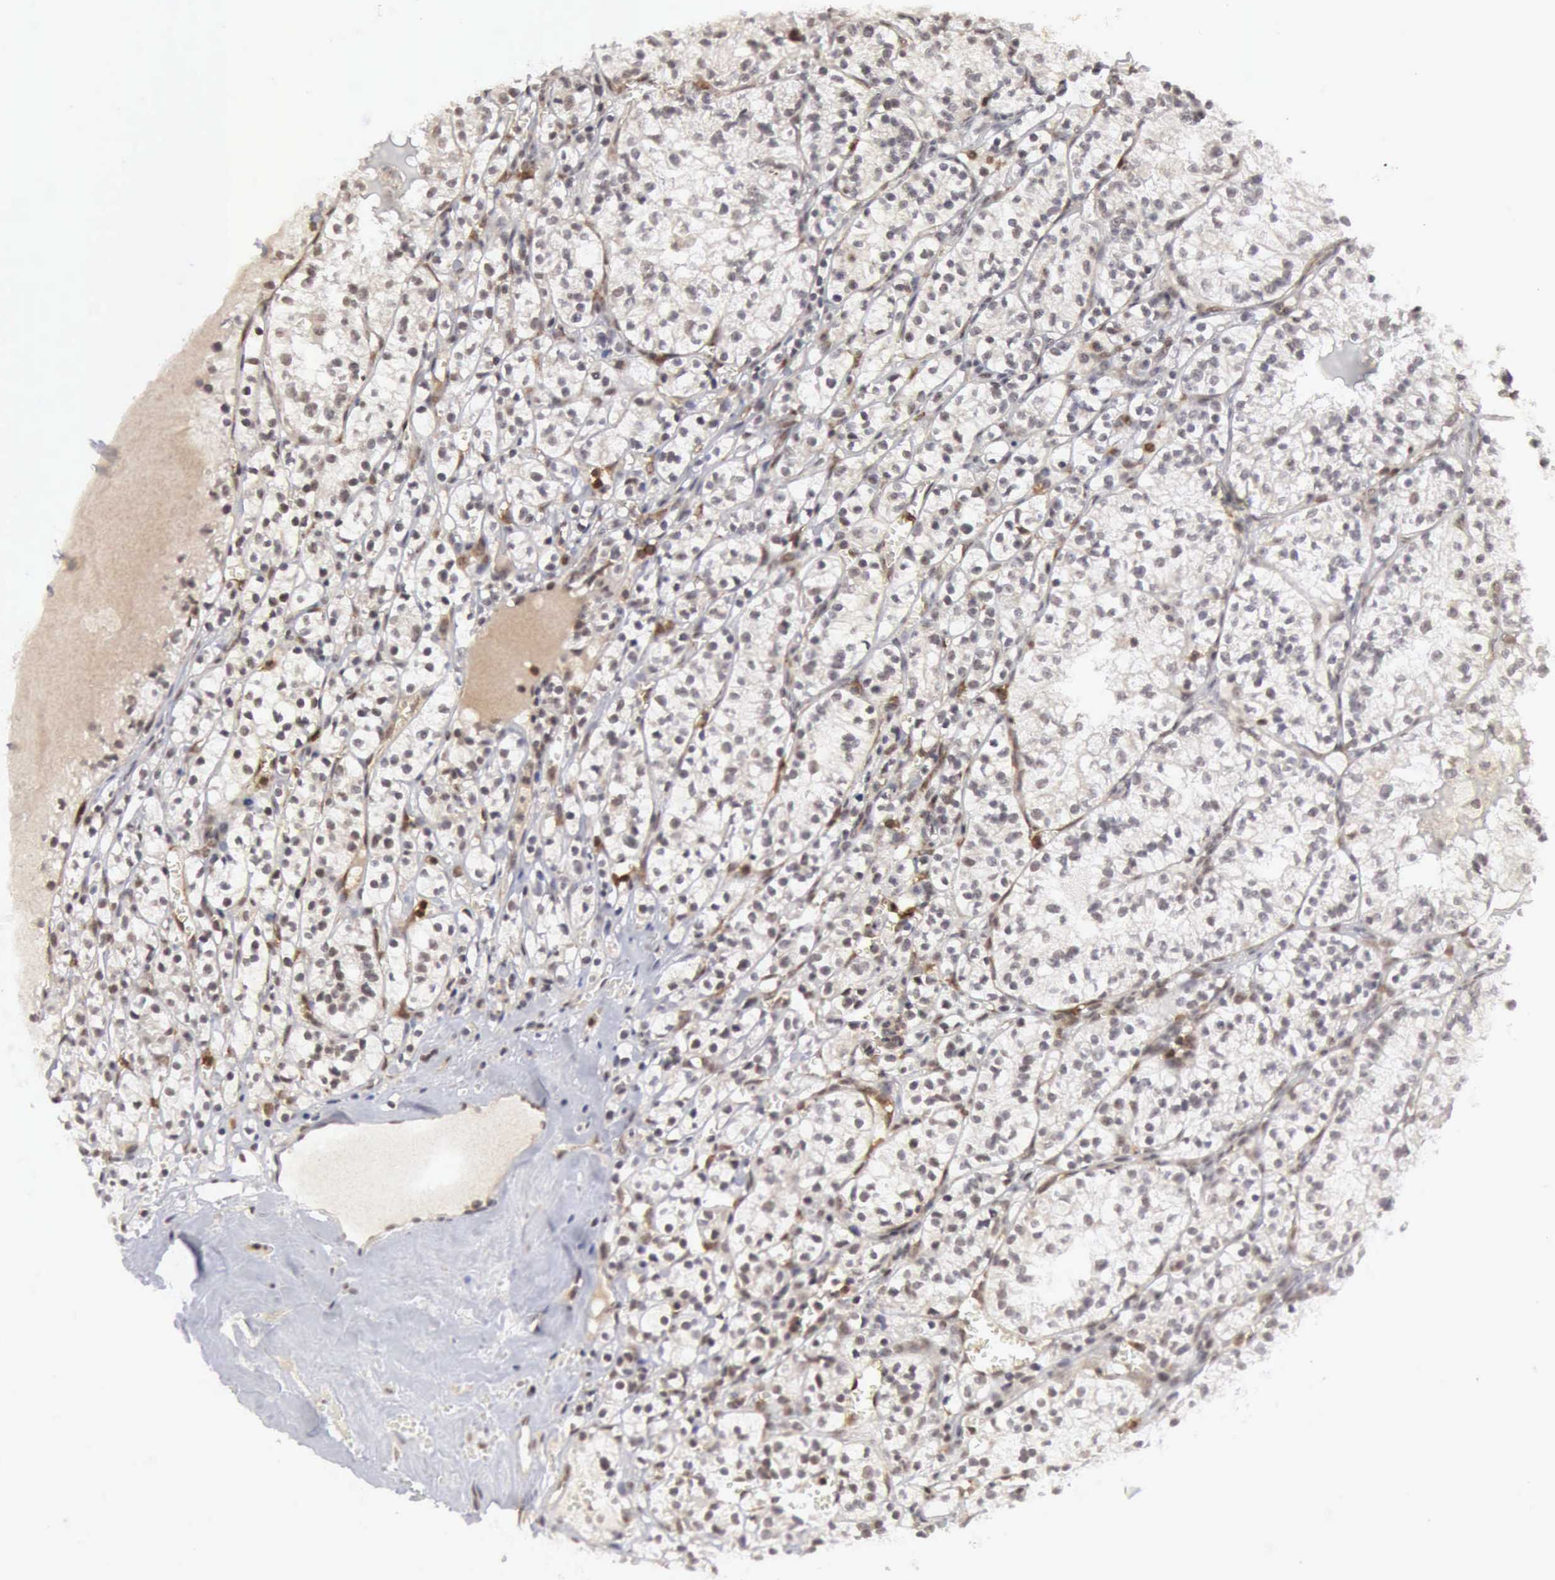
{"staining": {"intensity": "weak", "quantity": "<25%", "location": "nuclear"}, "tissue": "renal cancer", "cell_type": "Tumor cells", "image_type": "cancer", "snomed": [{"axis": "morphology", "description": "Adenocarcinoma, NOS"}, {"axis": "topography", "description": "Kidney"}], "caption": "High magnification brightfield microscopy of adenocarcinoma (renal) stained with DAB (3,3'-diaminobenzidine) (brown) and counterstained with hematoxylin (blue): tumor cells show no significant positivity. Nuclei are stained in blue.", "gene": "CDKN2A", "patient": {"sex": "male", "age": 61}}